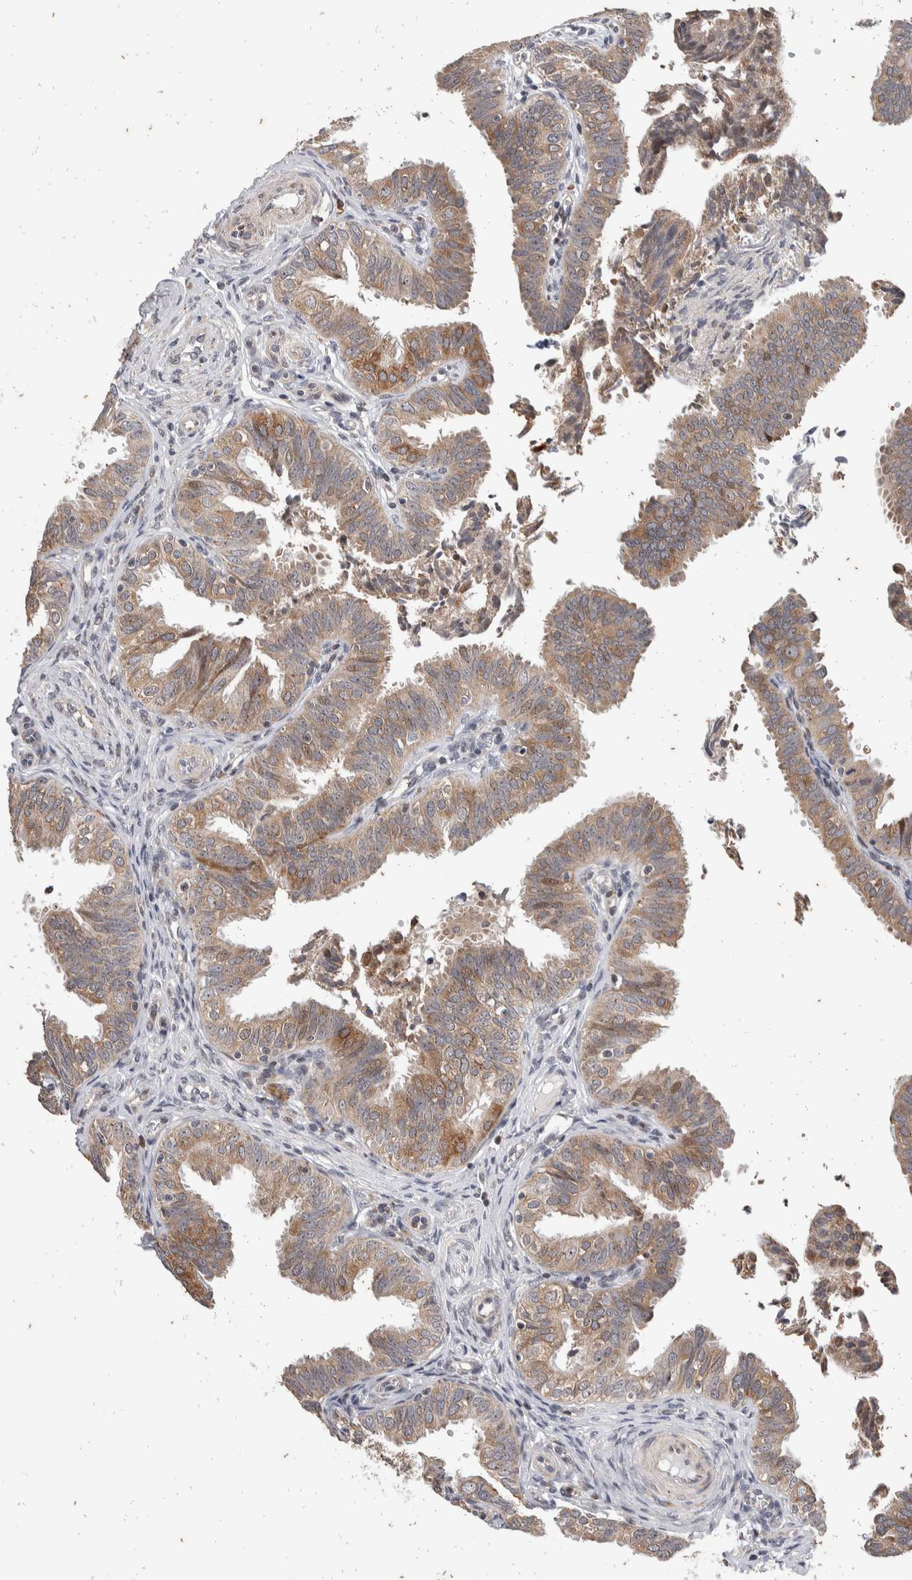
{"staining": {"intensity": "moderate", "quantity": ">75%", "location": "cytoplasmic/membranous"}, "tissue": "fallopian tube", "cell_type": "Glandular cells", "image_type": "normal", "snomed": [{"axis": "morphology", "description": "Normal tissue, NOS"}, {"axis": "topography", "description": "Fallopian tube"}], "caption": "A medium amount of moderate cytoplasmic/membranous staining is appreciated in approximately >75% of glandular cells in unremarkable fallopian tube. (Brightfield microscopy of DAB IHC at high magnification).", "gene": "ATXN7L1", "patient": {"sex": "female", "age": 35}}